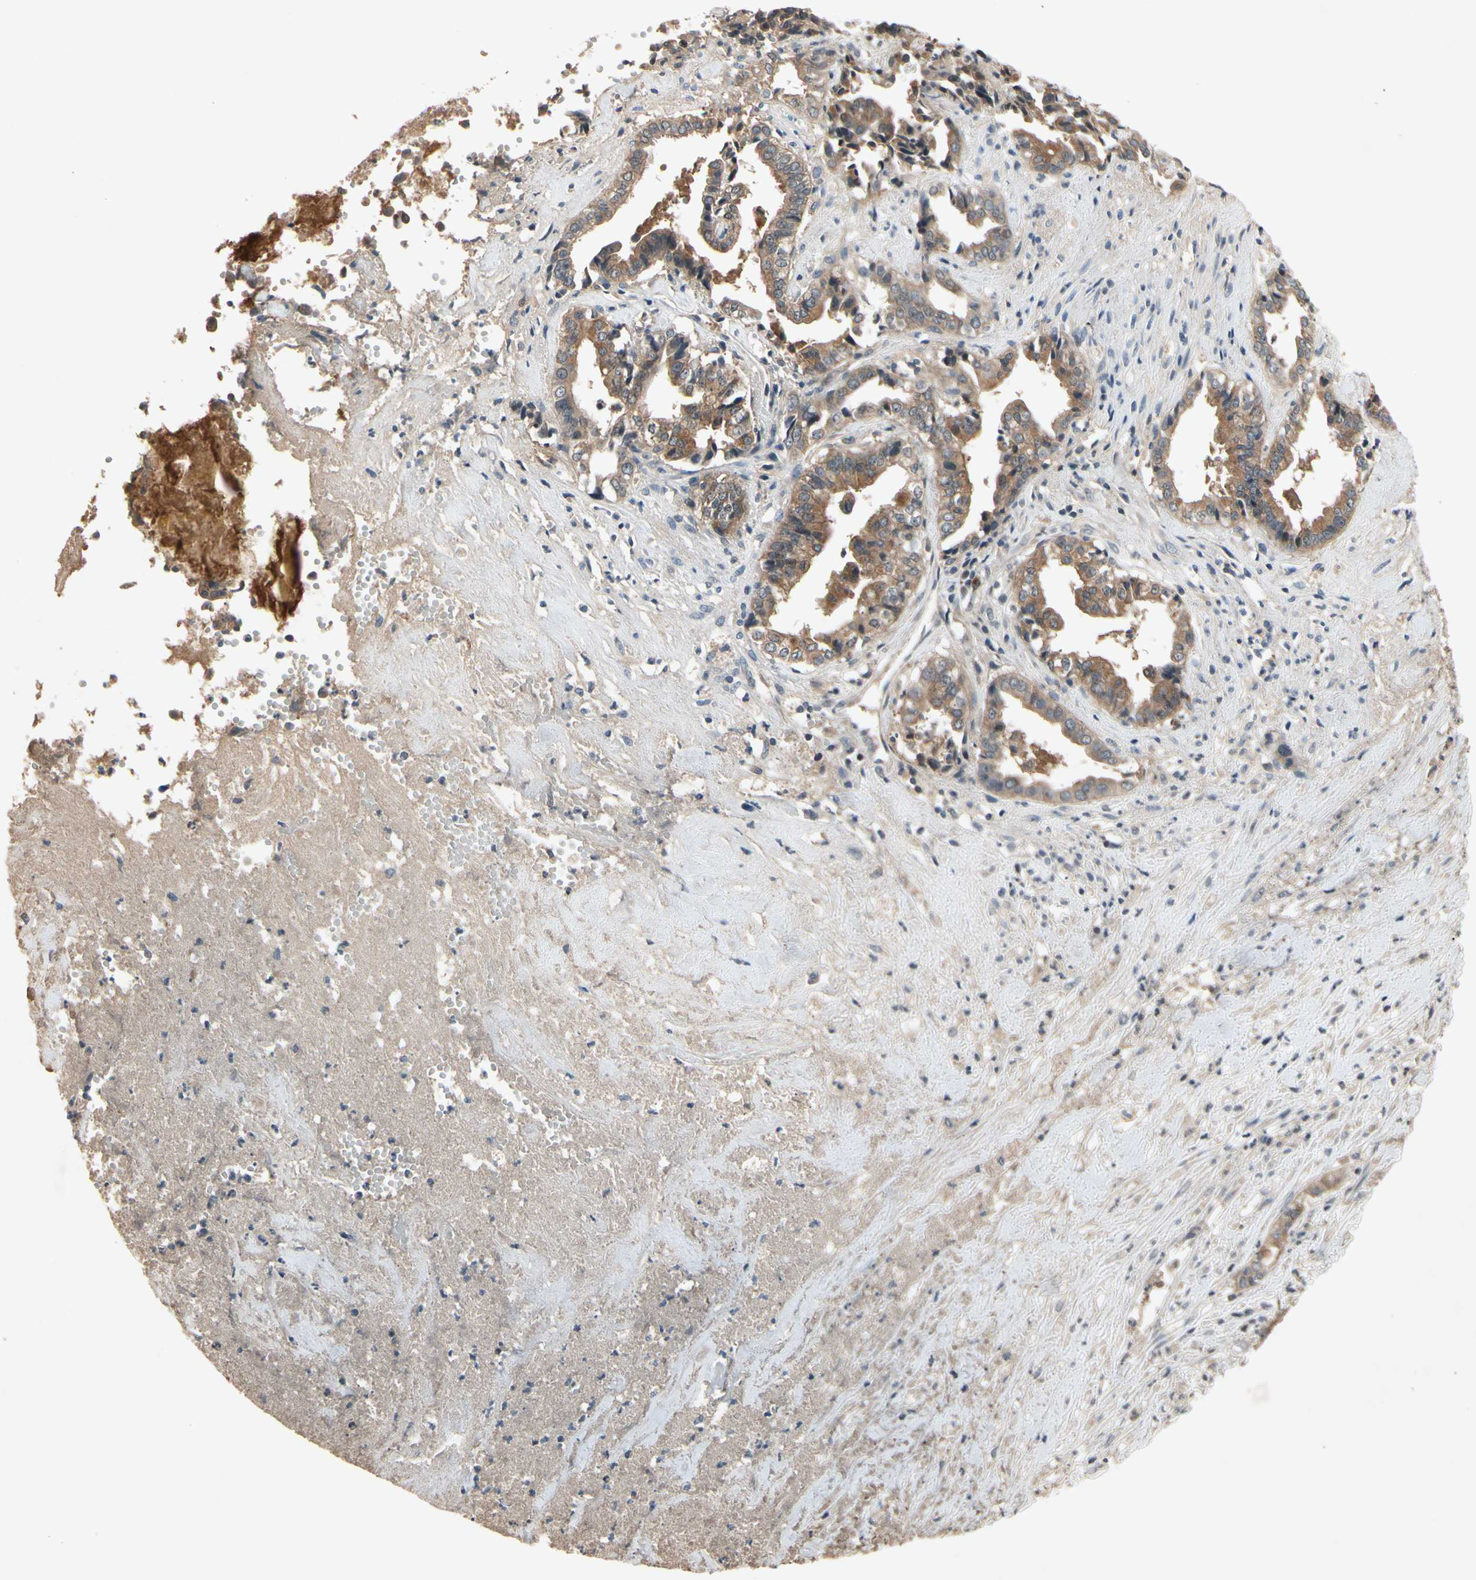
{"staining": {"intensity": "moderate", "quantity": ">75%", "location": "cytoplasmic/membranous"}, "tissue": "liver cancer", "cell_type": "Tumor cells", "image_type": "cancer", "snomed": [{"axis": "morphology", "description": "Cholangiocarcinoma"}, {"axis": "topography", "description": "Liver"}], "caption": "Human liver cancer stained for a protein (brown) shows moderate cytoplasmic/membranous positive expression in approximately >75% of tumor cells.", "gene": "NSF", "patient": {"sex": "female", "age": 61}}